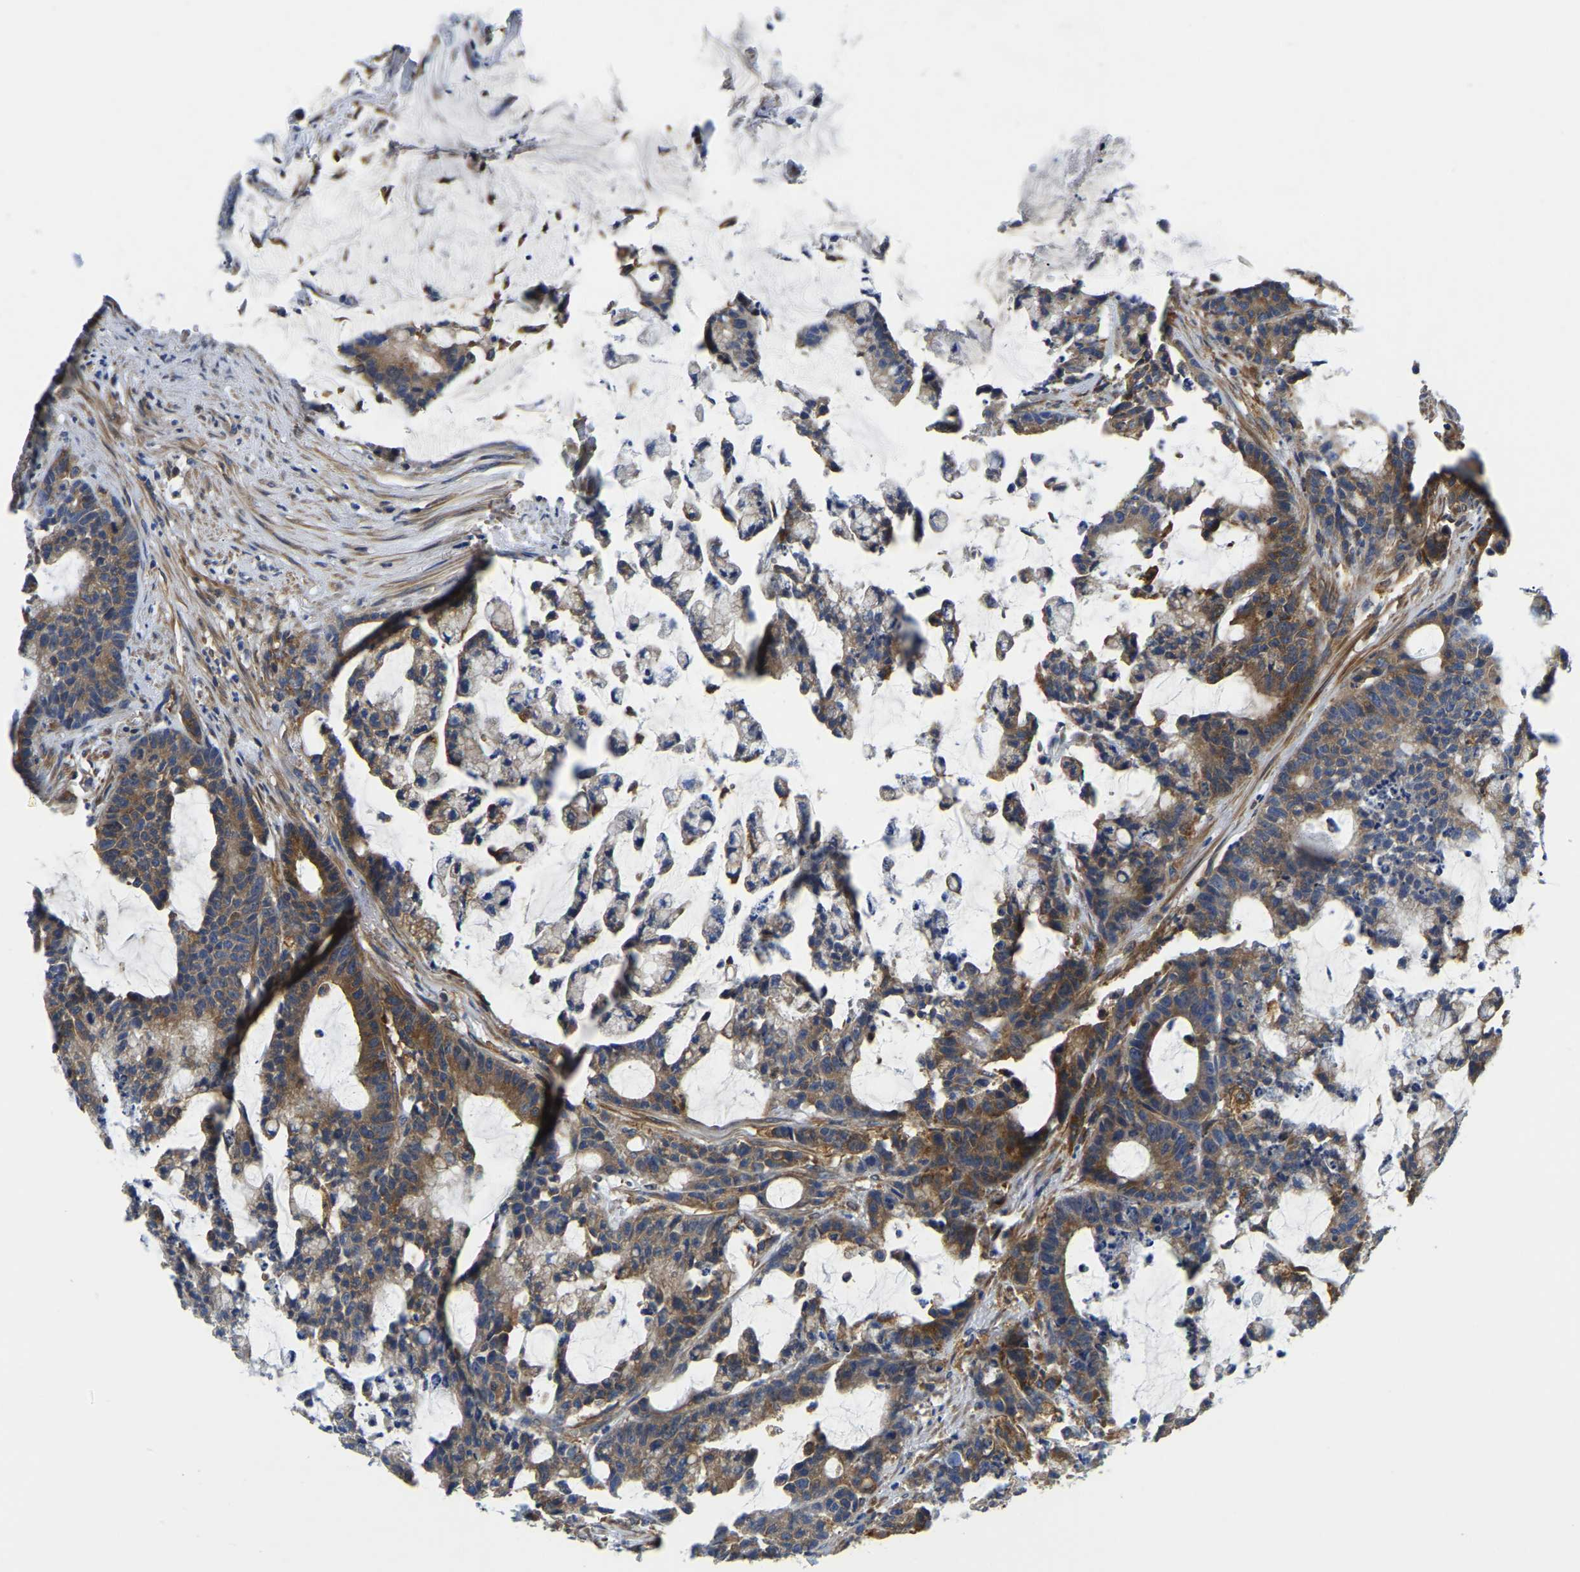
{"staining": {"intensity": "moderate", "quantity": "25%-75%", "location": "cytoplasmic/membranous"}, "tissue": "colorectal cancer", "cell_type": "Tumor cells", "image_type": "cancer", "snomed": [{"axis": "morphology", "description": "Adenocarcinoma, NOS"}, {"axis": "topography", "description": "Colon"}], "caption": "Colorectal adenocarcinoma stained with immunohistochemistry (IHC) exhibits moderate cytoplasmic/membranous staining in approximately 25%-75% of tumor cells.", "gene": "STAT2", "patient": {"sex": "female", "age": 84}}